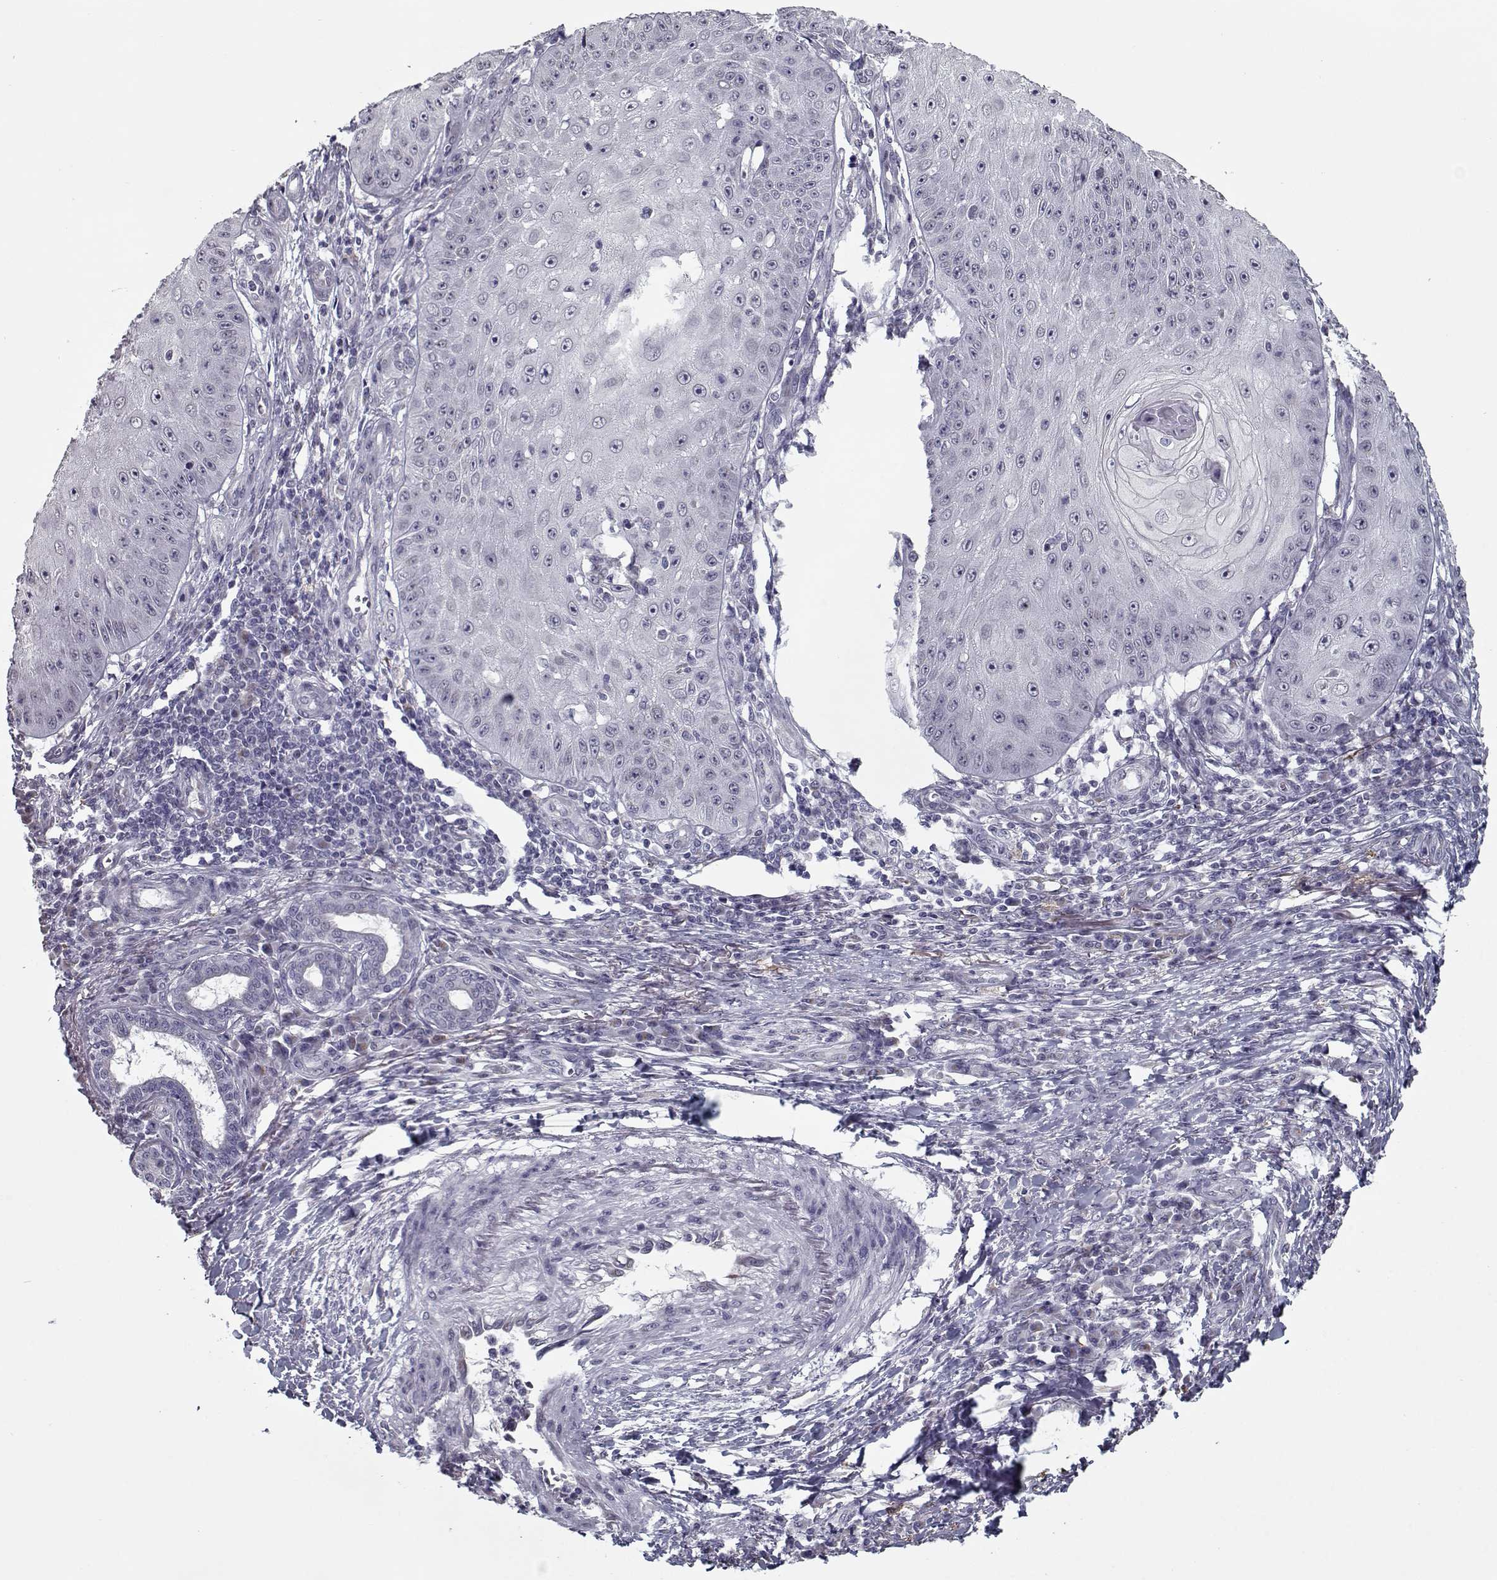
{"staining": {"intensity": "negative", "quantity": "none", "location": "none"}, "tissue": "skin cancer", "cell_type": "Tumor cells", "image_type": "cancer", "snomed": [{"axis": "morphology", "description": "Squamous cell carcinoma, NOS"}, {"axis": "topography", "description": "Skin"}], "caption": "Immunohistochemical staining of skin squamous cell carcinoma demonstrates no significant positivity in tumor cells.", "gene": "SEC16B", "patient": {"sex": "male", "age": 70}}